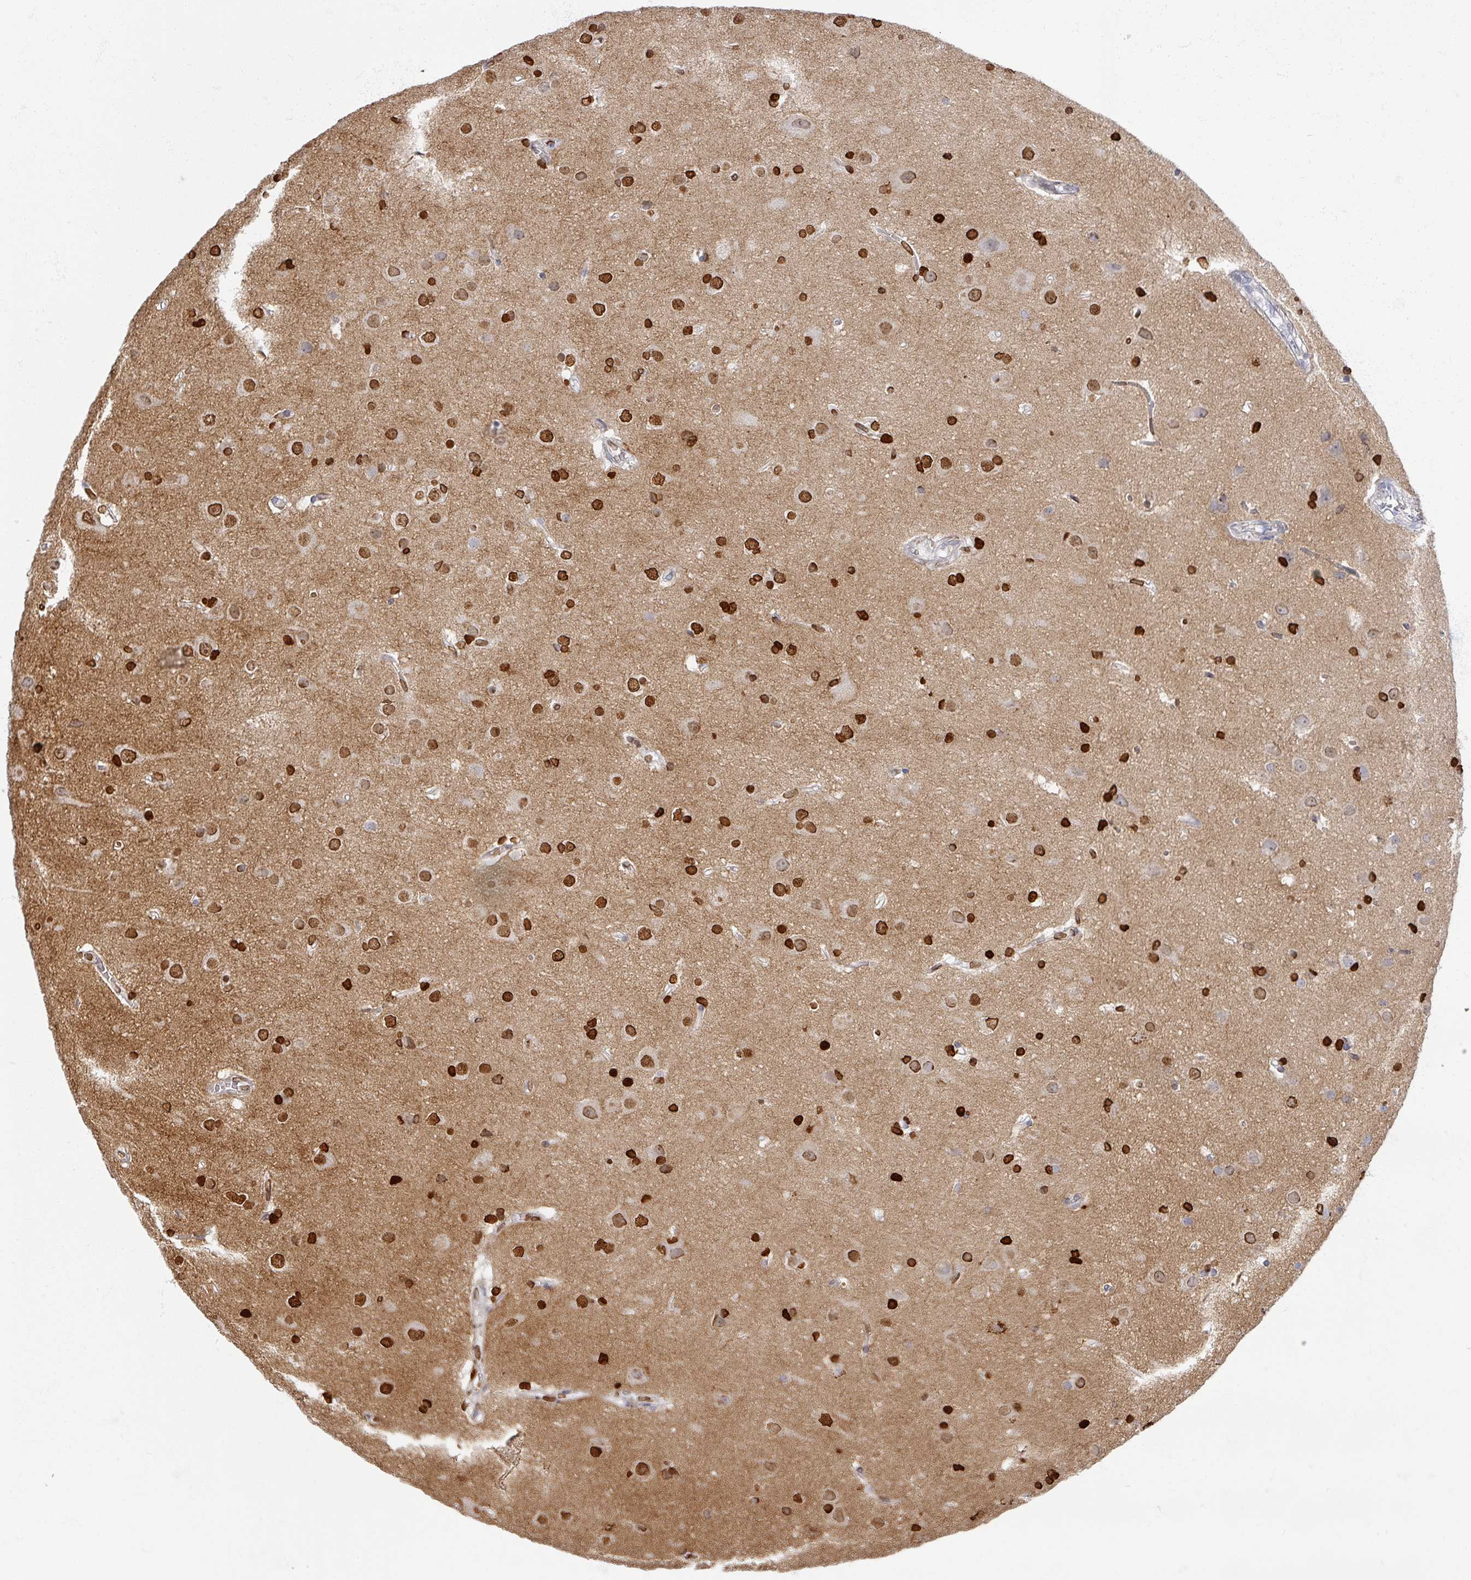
{"staining": {"intensity": "moderate", "quantity": "<25%", "location": "nuclear"}, "tissue": "cerebral cortex", "cell_type": "Endothelial cells", "image_type": "normal", "snomed": [{"axis": "morphology", "description": "Normal tissue, NOS"}, {"axis": "topography", "description": "Cerebral cortex"}], "caption": "High-magnification brightfield microscopy of normal cerebral cortex stained with DAB (3,3'-diaminobenzidine) (brown) and counterstained with hematoxylin (blue). endothelial cells exhibit moderate nuclear expression is seen in about<25% of cells.", "gene": "OMG", "patient": {"sex": "male", "age": 37}}